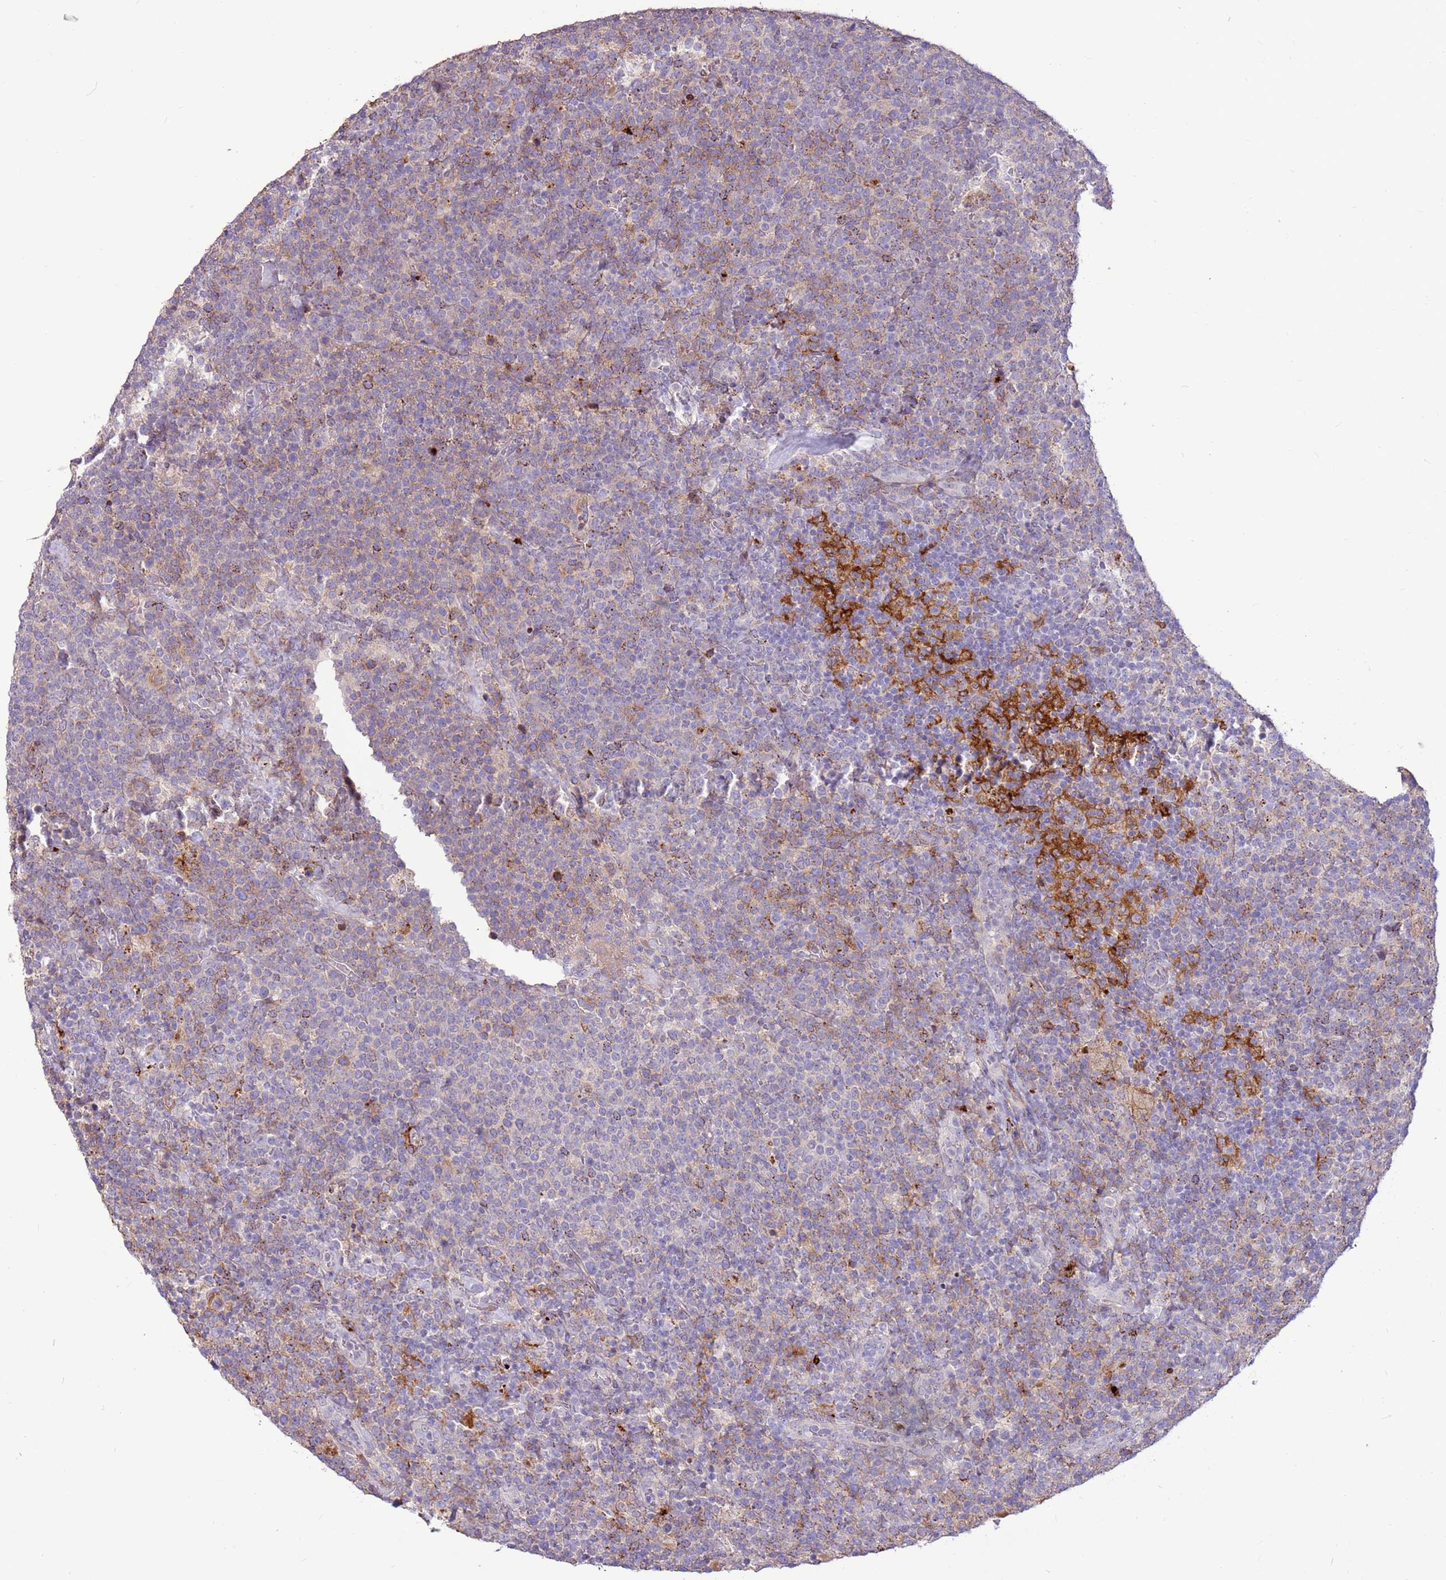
{"staining": {"intensity": "weak", "quantity": "<25%", "location": "cytoplasmic/membranous"}, "tissue": "lymphoma", "cell_type": "Tumor cells", "image_type": "cancer", "snomed": [{"axis": "morphology", "description": "Malignant lymphoma, non-Hodgkin's type, High grade"}, {"axis": "topography", "description": "Lymph node"}], "caption": "IHC of human lymphoma reveals no staining in tumor cells.", "gene": "LGI4", "patient": {"sex": "male", "age": 61}}